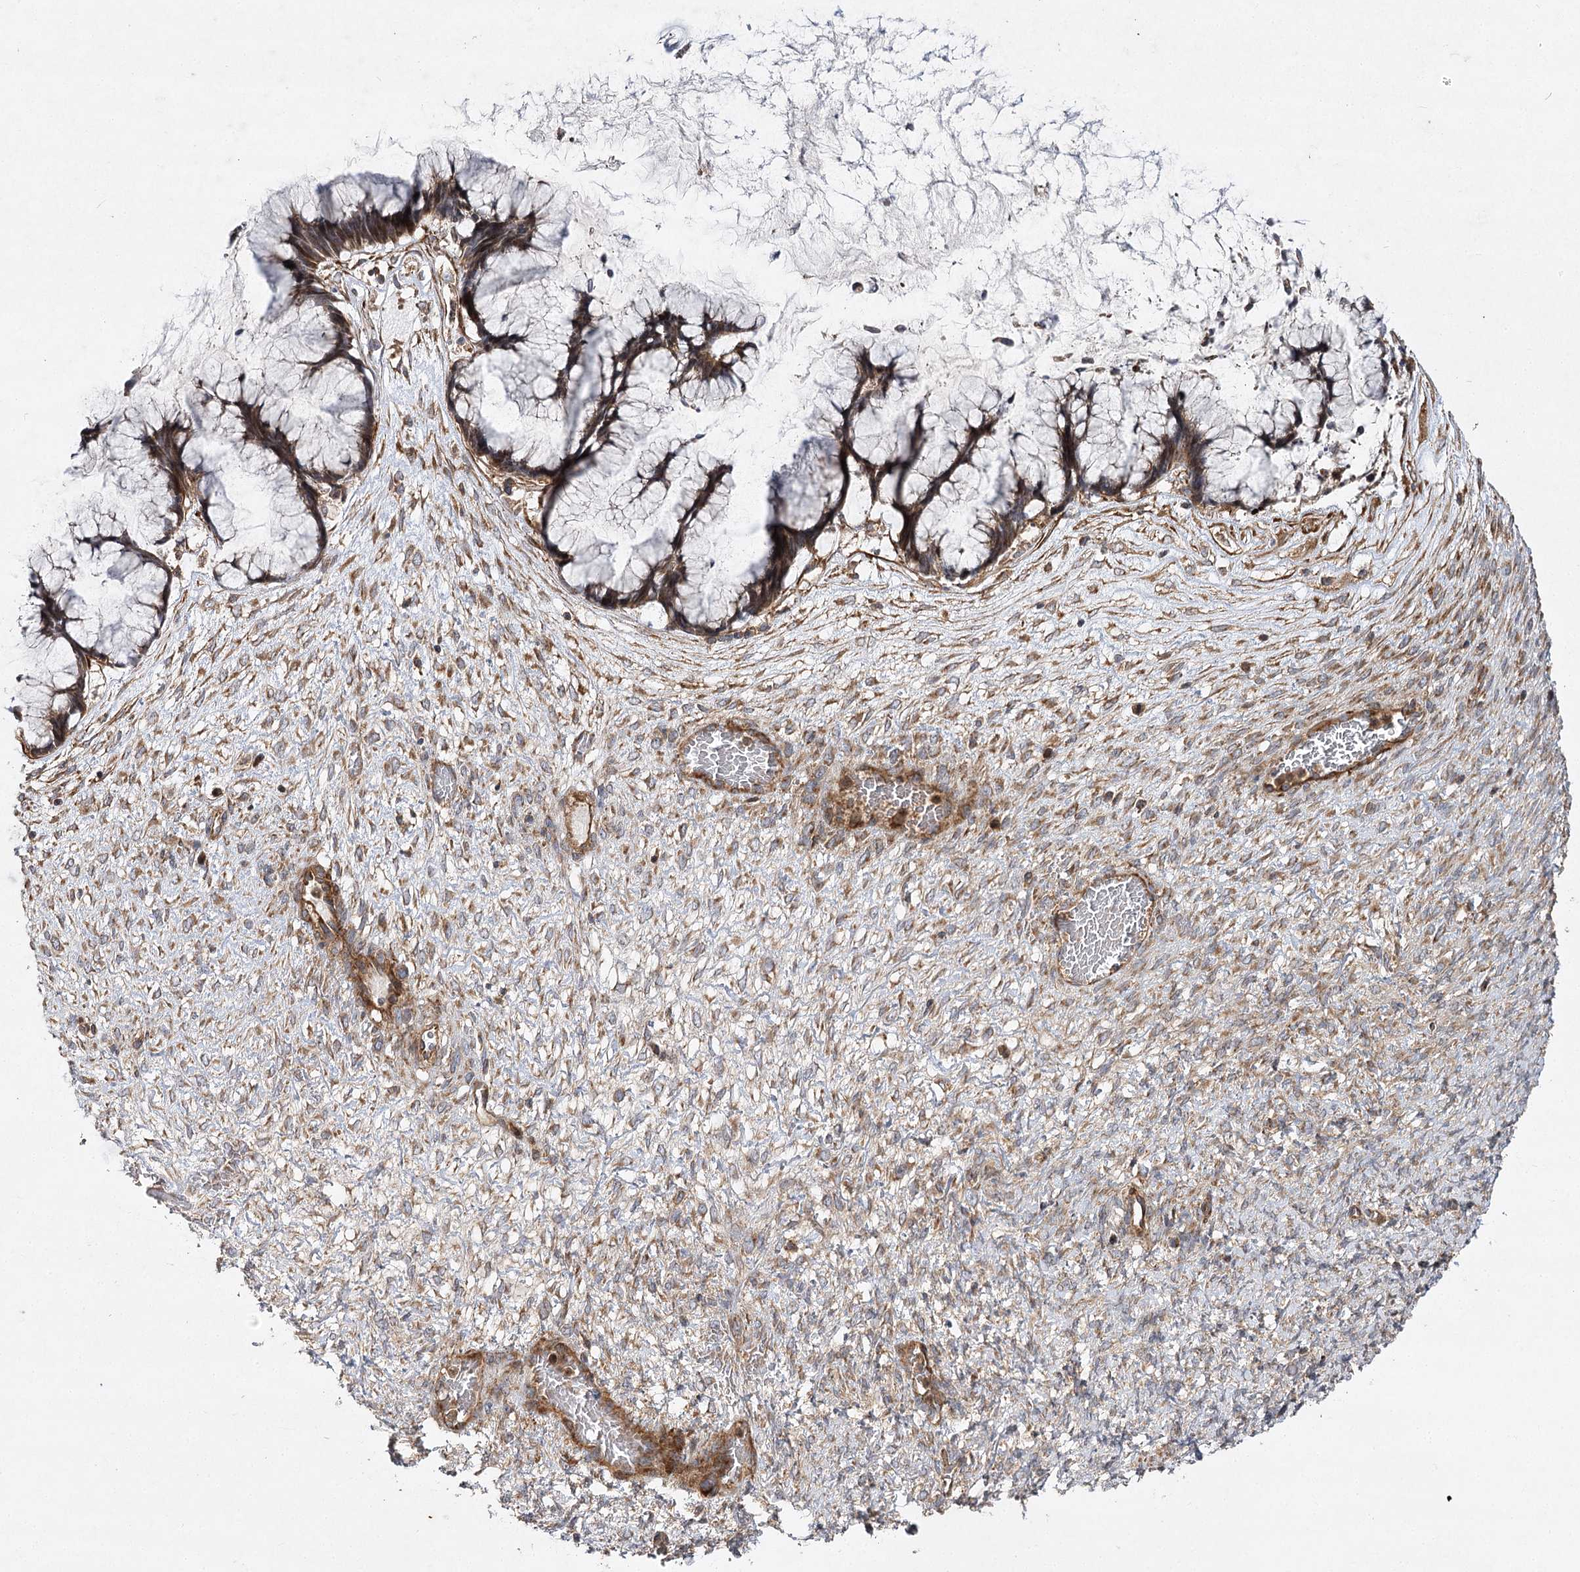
{"staining": {"intensity": "moderate", "quantity": ">75%", "location": "cytoplasmic/membranous"}, "tissue": "ovarian cancer", "cell_type": "Tumor cells", "image_type": "cancer", "snomed": [{"axis": "morphology", "description": "Cystadenocarcinoma, mucinous, NOS"}, {"axis": "topography", "description": "Ovary"}], "caption": "Immunohistochemical staining of ovarian cancer (mucinous cystadenocarcinoma) demonstrates moderate cytoplasmic/membranous protein expression in approximately >75% of tumor cells.", "gene": "DNAJC13", "patient": {"sex": "female", "age": 42}}